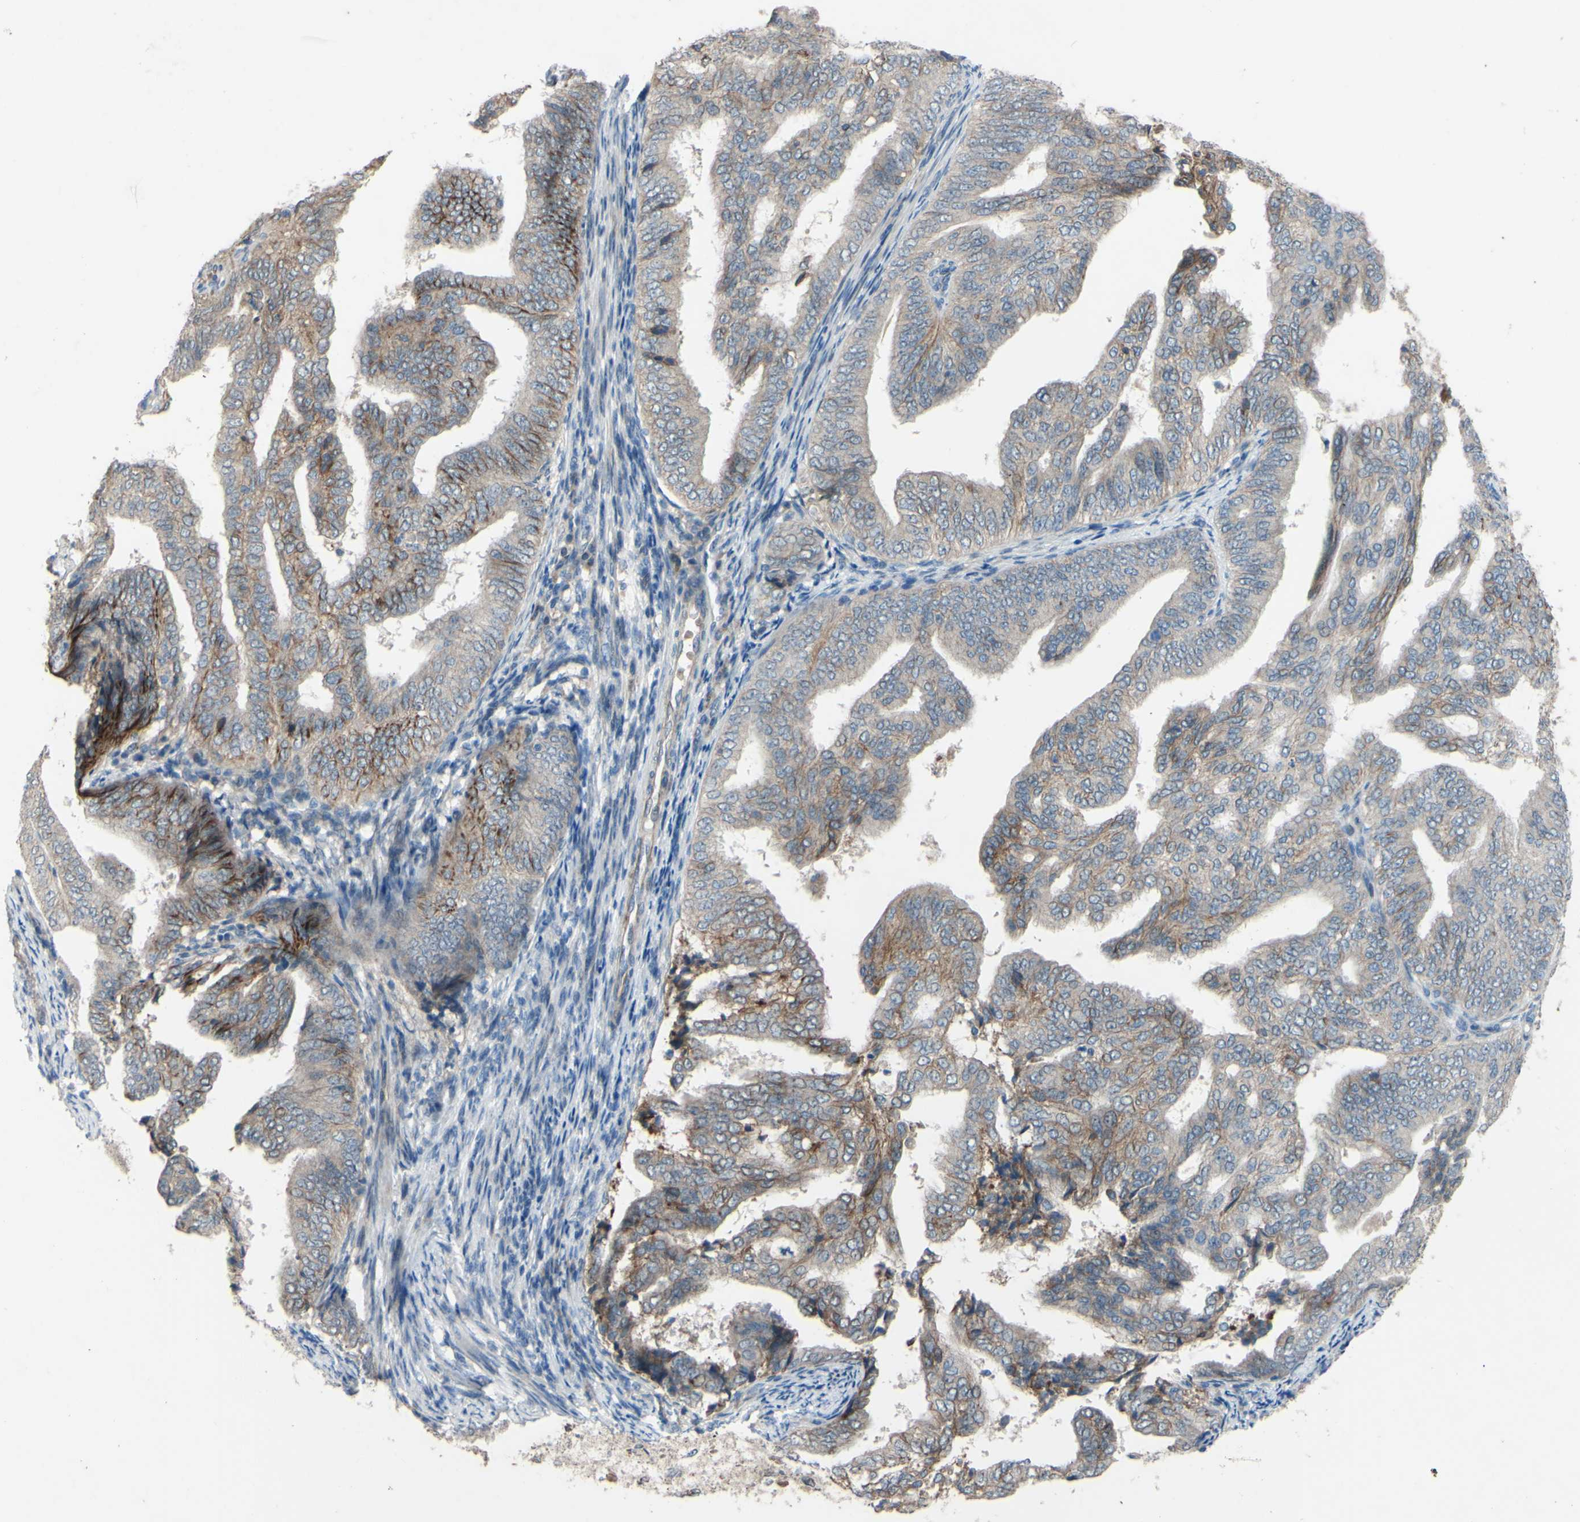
{"staining": {"intensity": "moderate", "quantity": "25%-75%", "location": "cytoplasmic/membranous"}, "tissue": "endometrial cancer", "cell_type": "Tumor cells", "image_type": "cancer", "snomed": [{"axis": "morphology", "description": "Adenocarcinoma, NOS"}, {"axis": "topography", "description": "Endometrium"}], "caption": "Immunohistochemical staining of endometrial cancer (adenocarcinoma) exhibits medium levels of moderate cytoplasmic/membranous positivity in approximately 25%-75% of tumor cells.", "gene": "CDCP1", "patient": {"sex": "female", "age": 58}}